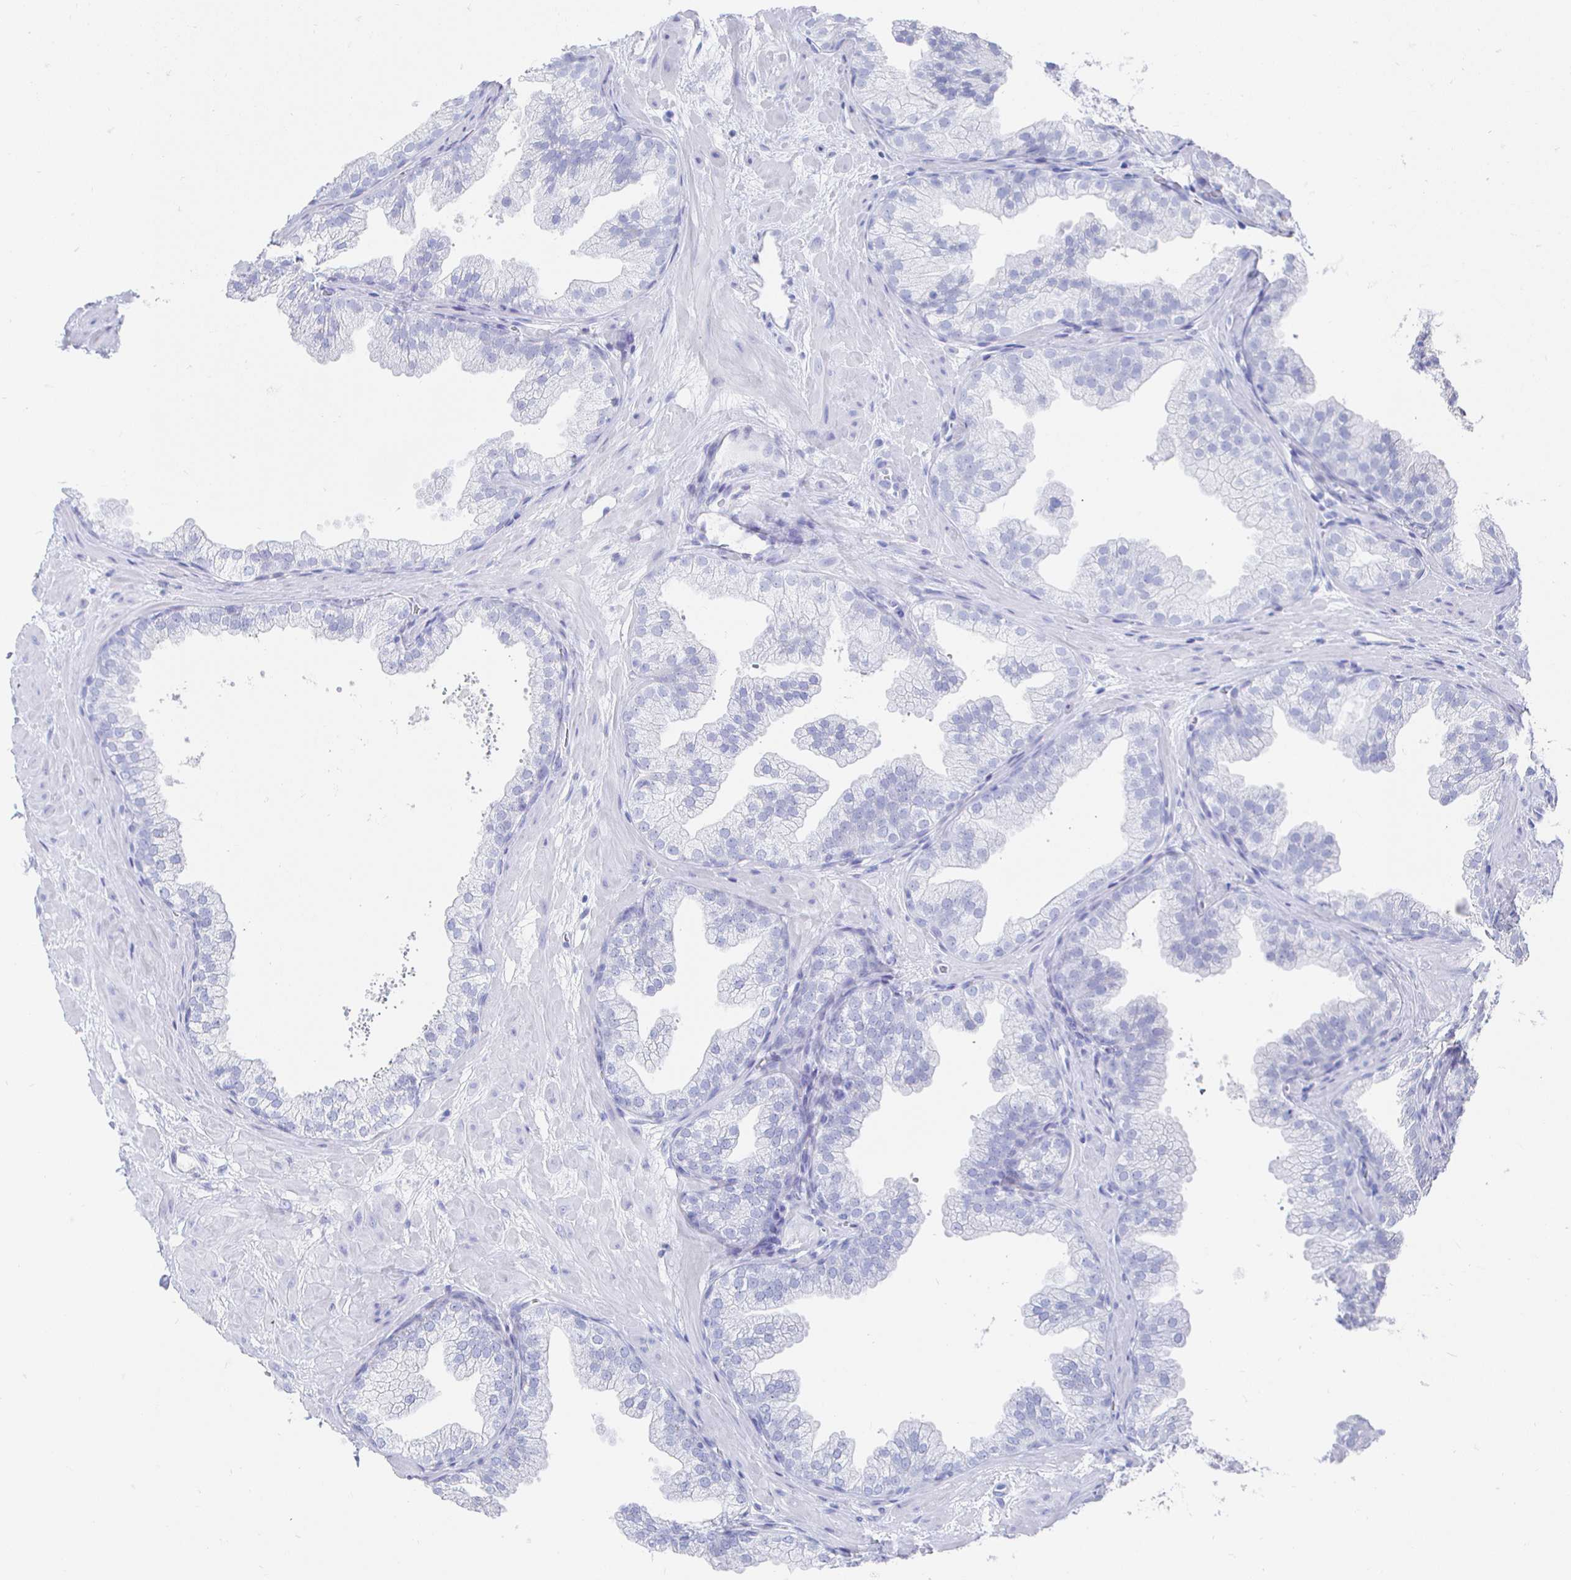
{"staining": {"intensity": "negative", "quantity": "none", "location": "none"}, "tissue": "prostate", "cell_type": "Glandular cells", "image_type": "normal", "snomed": [{"axis": "morphology", "description": "Normal tissue, NOS"}, {"axis": "topography", "description": "Prostate"}], "caption": "The histopathology image reveals no staining of glandular cells in unremarkable prostate.", "gene": "CLCA1", "patient": {"sex": "male", "age": 37}}